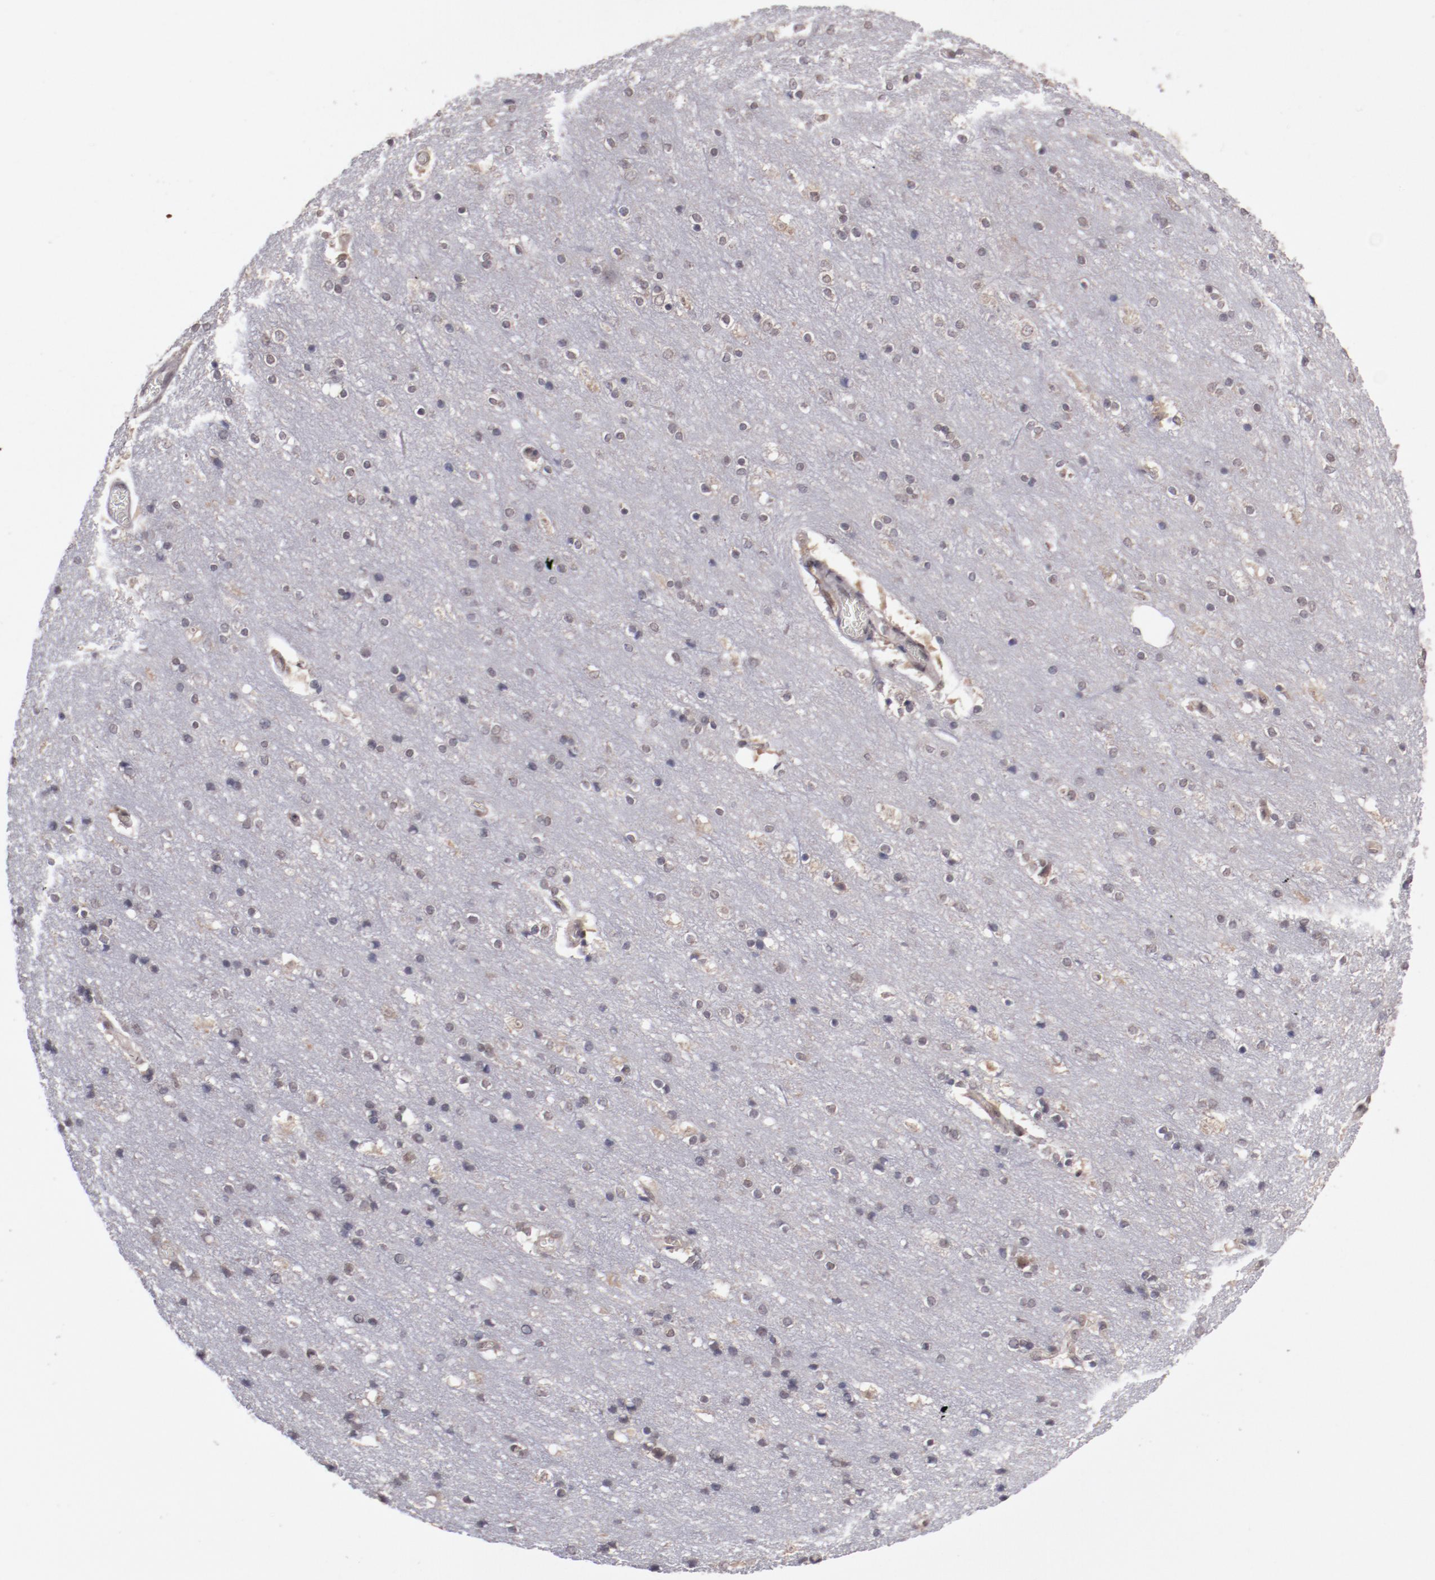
{"staining": {"intensity": "negative", "quantity": "none", "location": "none"}, "tissue": "cerebral cortex", "cell_type": "Endothelial cells", "image_type": "normal", "snomed": [{"axis": "morphology", "description": "Normal tissue, NOS"}, {"axis": "topography", "description": "Cerebral cortex"}], "caption": "Cerebral cortex was stained to show a protein in brown. There is no significant expression in endothelial cells. The staining is performed using DAB brown chromogen with nuclei counter-stained in using hematoxylin.", "gene": "ARNT", "patient": {"sex": "female", "age": 54}}